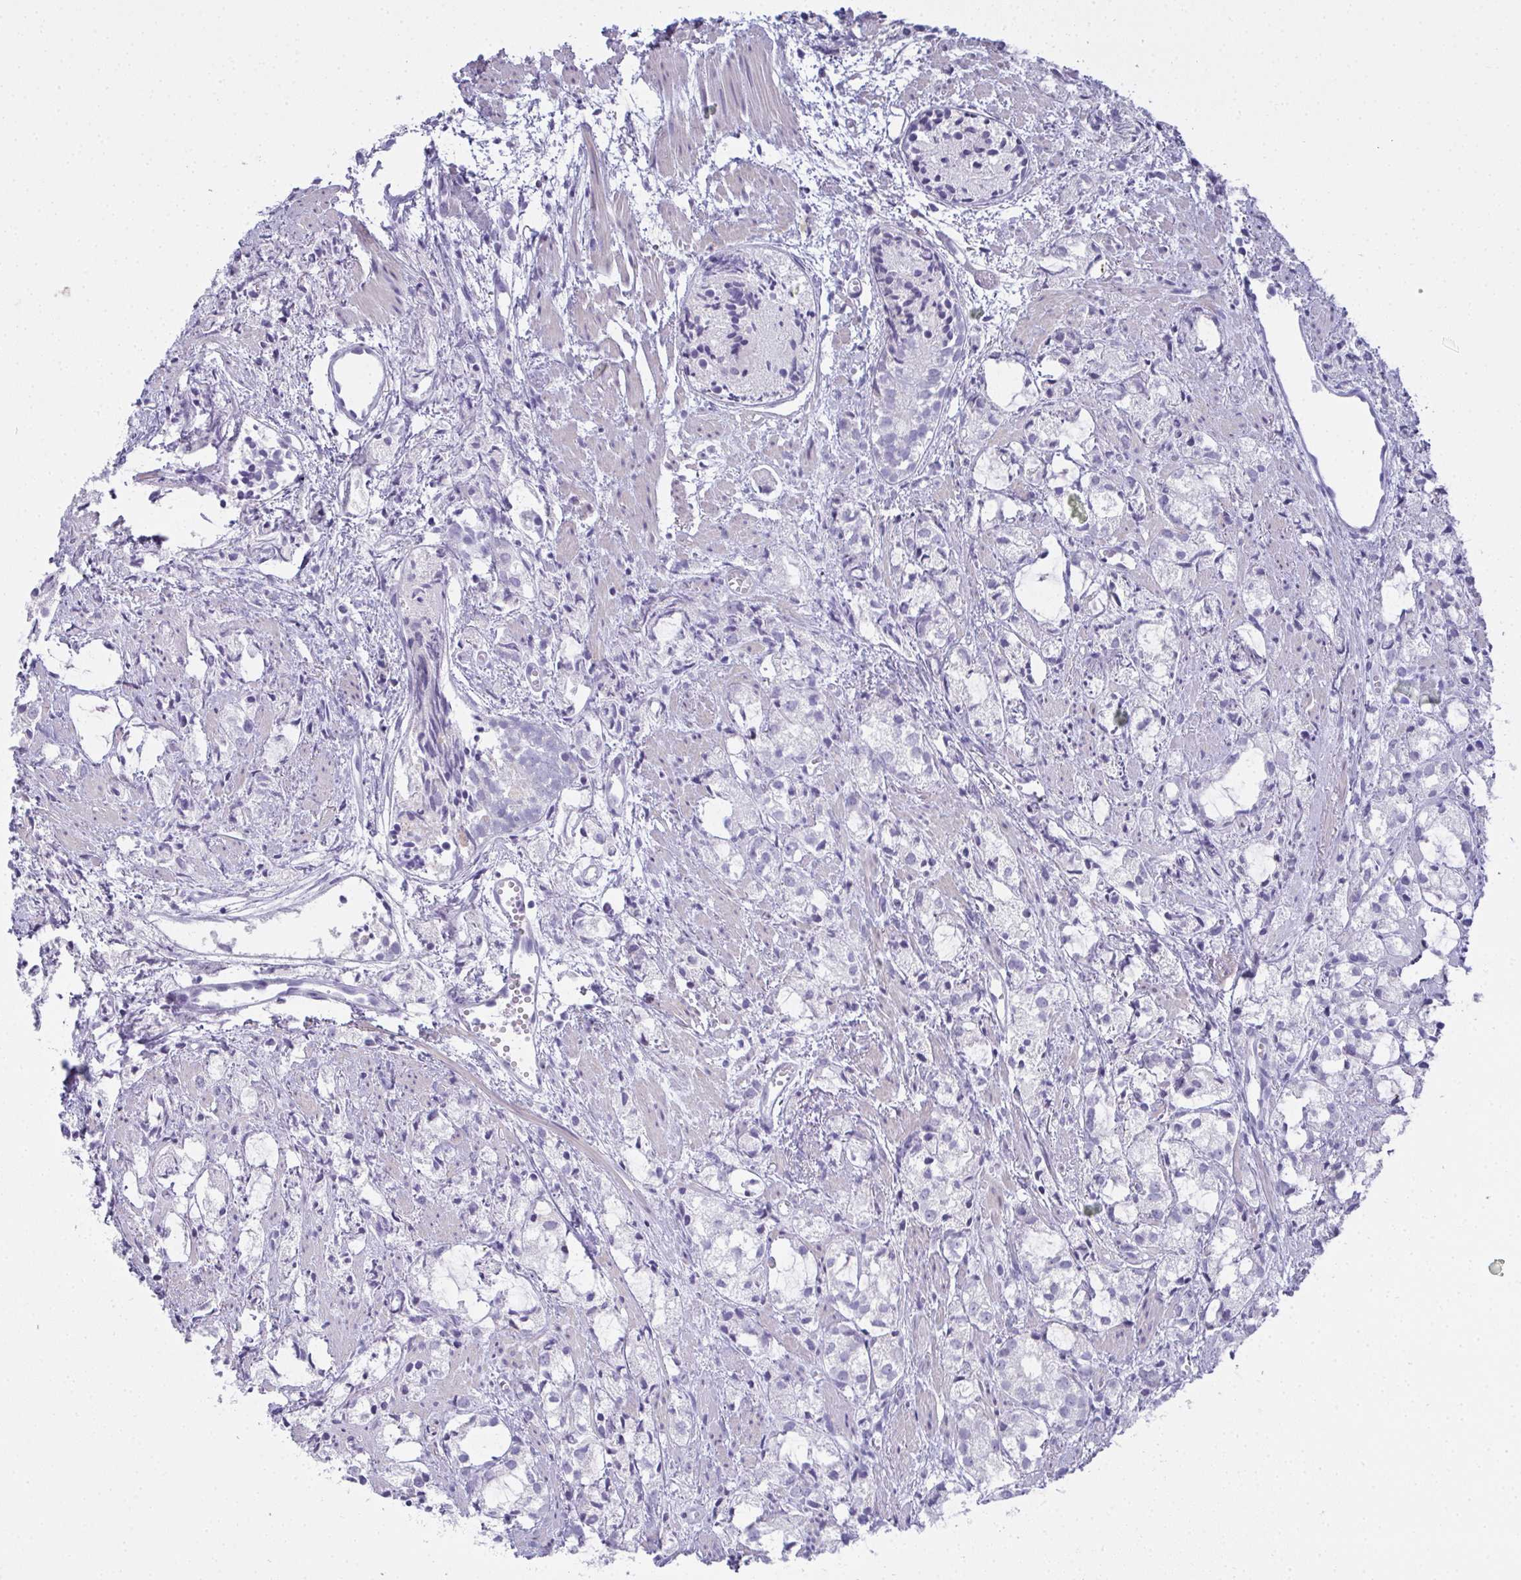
{"staining": {"intensity": "negative", "quantity": "none", "location": "none"}, "tissue": "prostate cancer", "cell_type": "Tumor cells", "image_type": "cancer", "snomed": [{"axis": "morphology", "description": "Adenocarcinoma, High grade"}, {"axis": "topography", "description": "Prostate"}], "caption": "Immunohistochemistry micrograph of neoplastic tissue: human prostate cancer (high-grade adenocarcinoma) stained with DAB (3,3'-diaminobenzidine) reveals no significant protein expression in tumor cells.", "gene": "SLC36A2", "patient": {"sex": "male", "age": 85}}